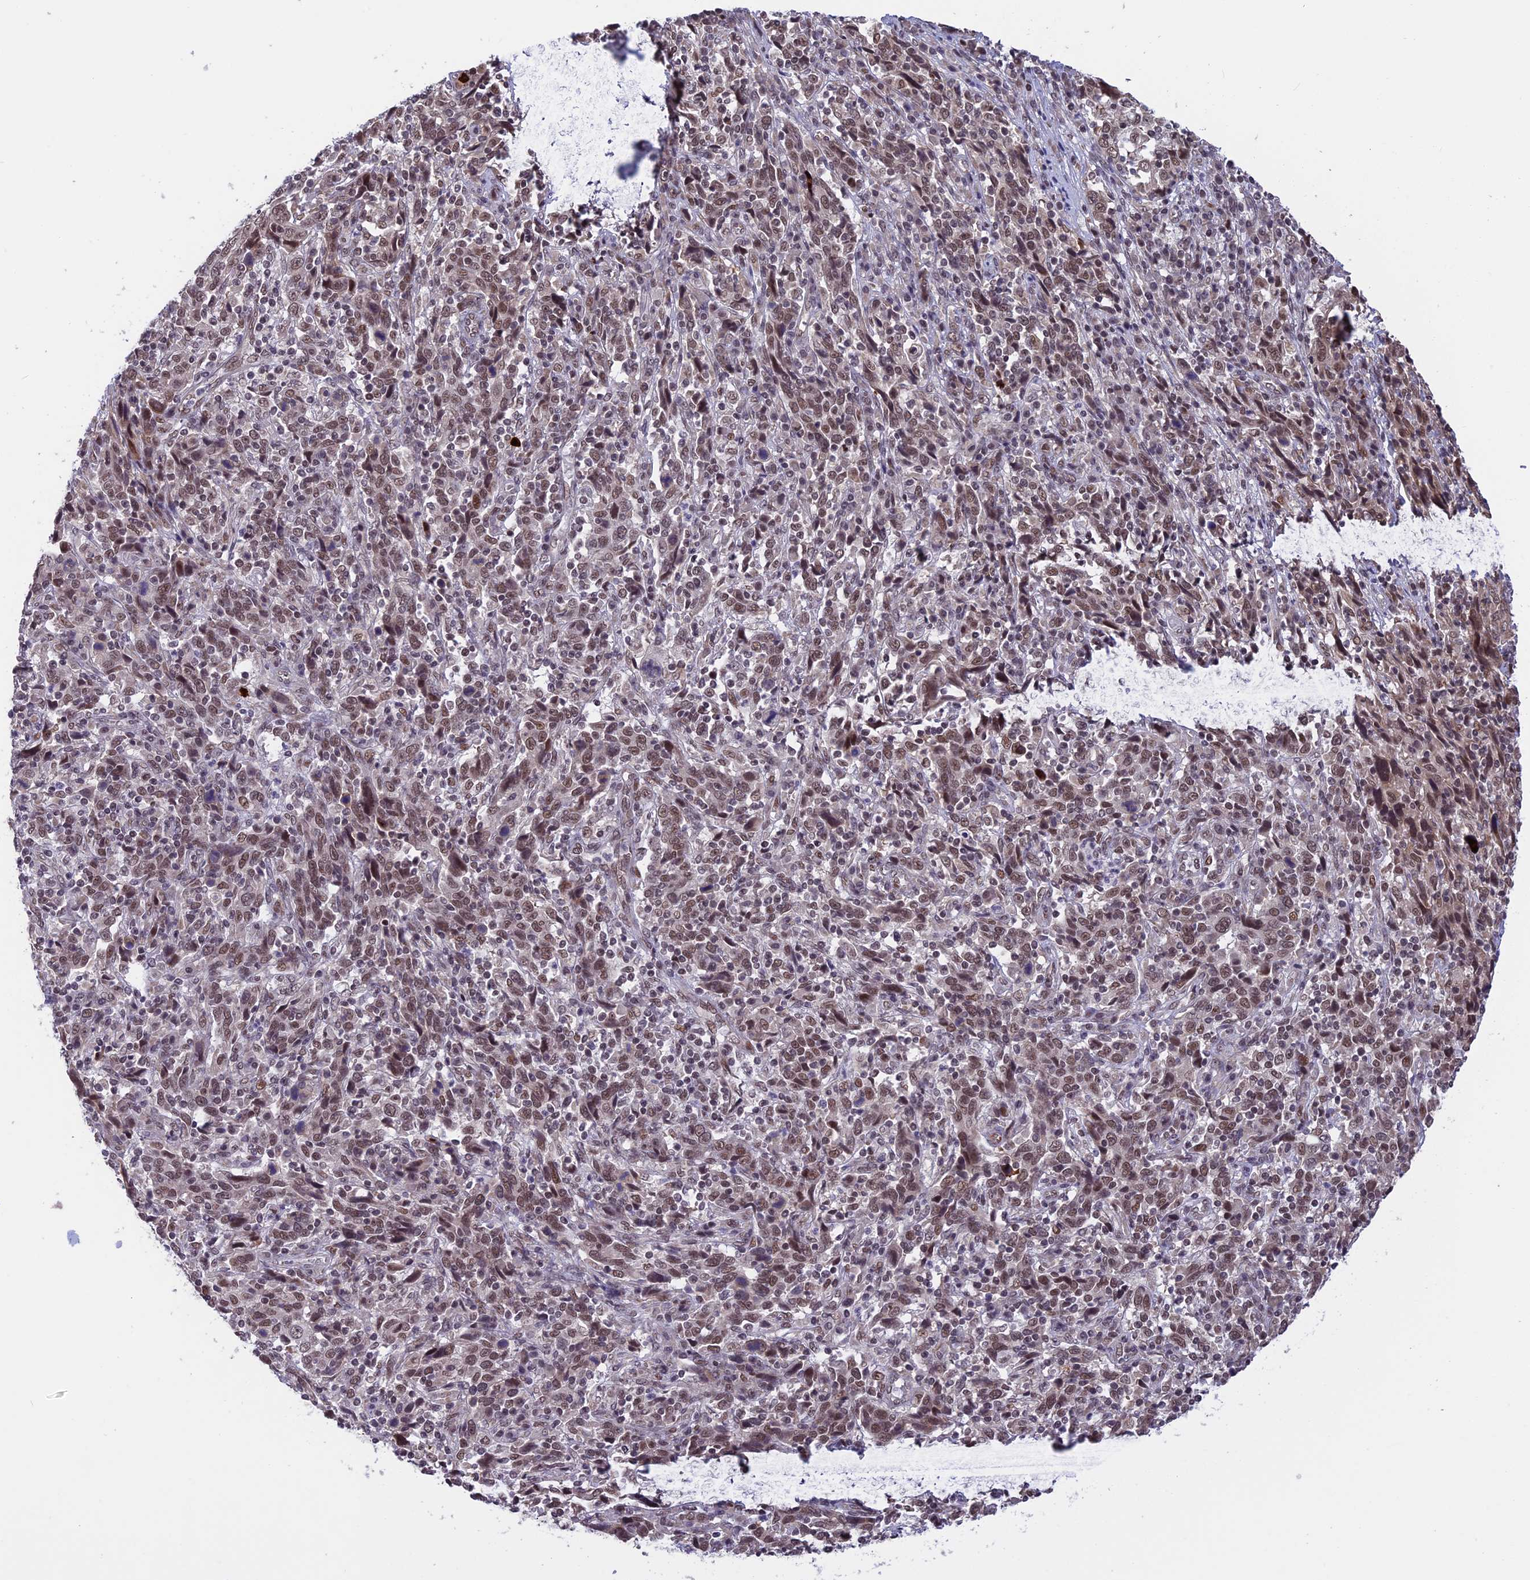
{"staining": {"intensity": "weak", "quantity": ">75%", "location": "nuclear"}, "tissue": "cervical cancer", "cell_type": "Tumor cells", "image_type": "cancer", "snomed": [{"axis": "morphology", "description": "Squamous cell carcinoma, NOS"}, {"axis": "topography", "description": "Cervix"}], "caption": "Immunohistochemistry (IHC) (DAB (3,3'-diaminobenzidine)) staining of squamous cell carcinoma (cervical) displays weak nuclear protein expression in approximately >75% of tumor cells.", "gene": "POLR2C", "patient": {"sex": "female", "age": 46}}